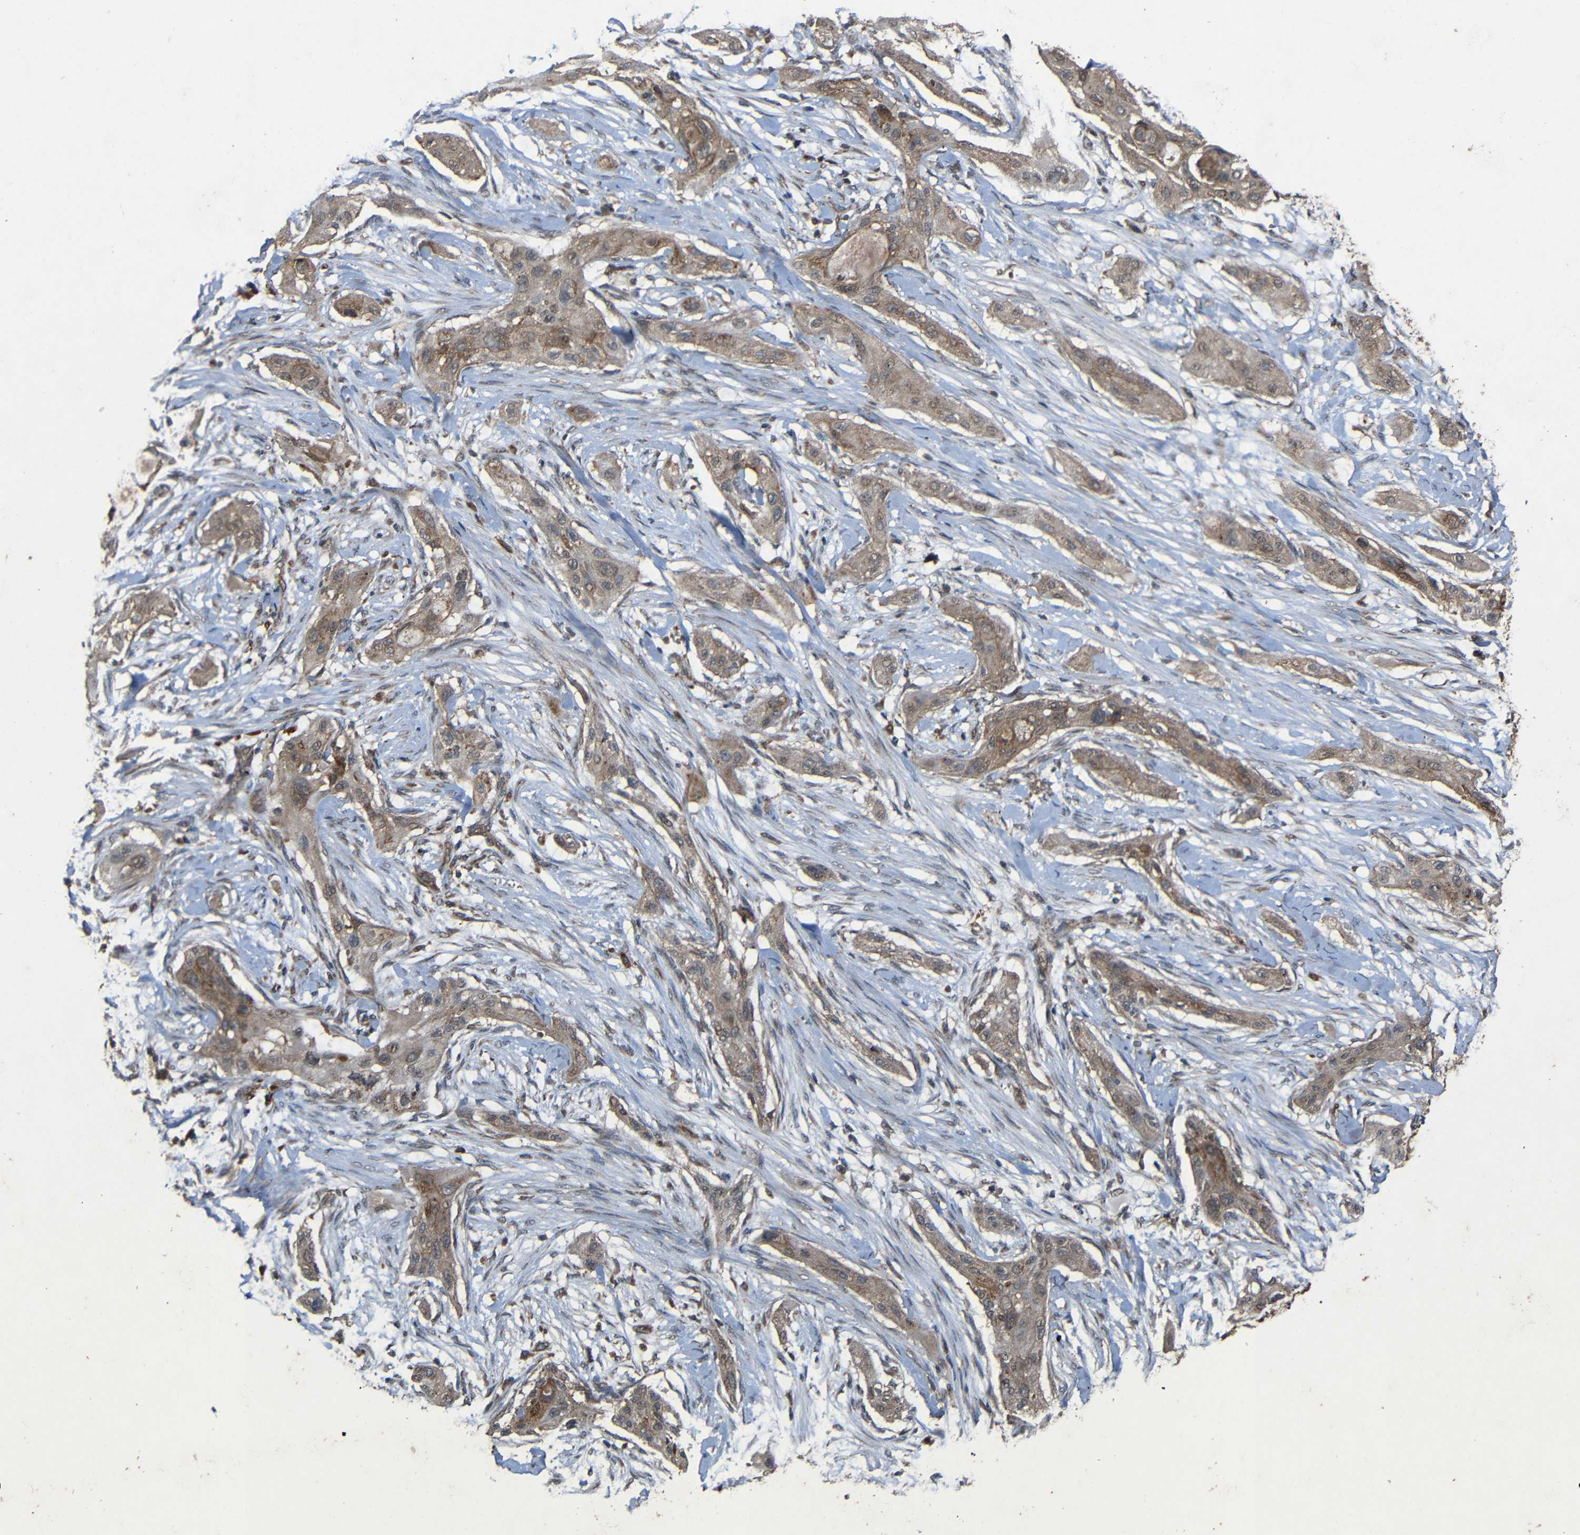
{"staining": {"intensity": "moderate", "quantity": ">75%", "location": "cytoplasmic/membranous"}, "tissue": "lung cancer", "cell_type": "Tumor cells", "image_type": "cancer", "snomed": [{"axis": "morphology", "description": "Squamous cell carcinoma, NOS"}, {"axis": "topography", "description": "Lung"}], "caption": "An immunohistochemistry (IHC) photomicrograph of tumor tissue is shown. Protein staining in brown labels moderate cytoplasmic/membranous positivity in squamous cell carcinoma (lung) within tumor cells. The staining is performed using DAB brown chromogen to label protein expression. The nuclei are counter-stained blue using hematoxylin.", "gene": "C1GALT1", "patient": {"sex": "female", "age": 47}}